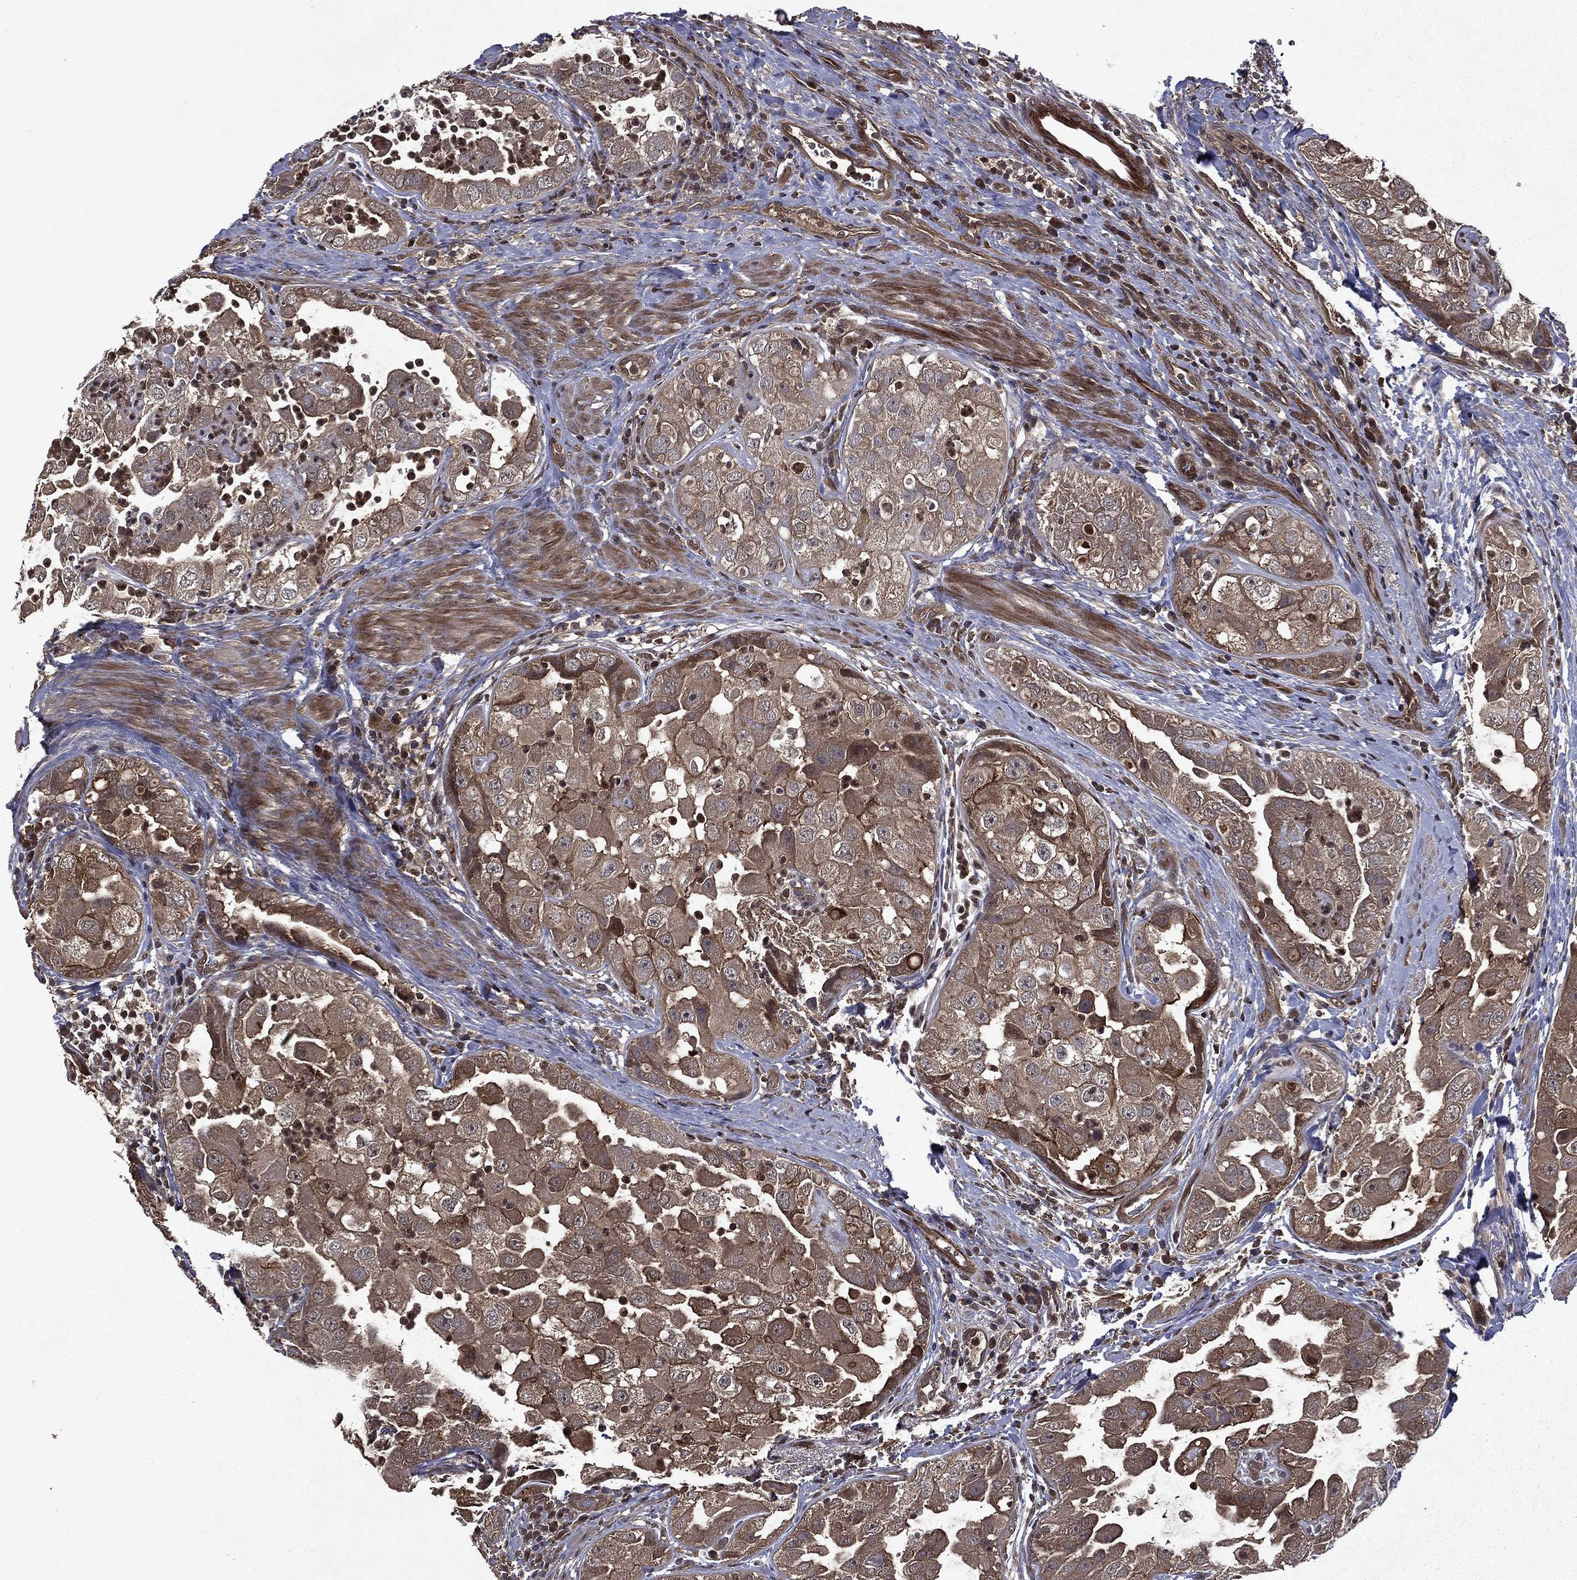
{"staining": {"intensity": "moderate", "quantity": "<25%", "location": "cytoplasmic/membranous"}, "tissue": "urothelial cancer", "cell_type": "Tumor cells", "image_type": "cancer", "snomed": [{"axis": "morphology", "description": "Urothelial carcinoma, High grade"}, {"axis": "topography", "description": "Urinary bladder"}], "caption": "A micrograph of urothelial cancer stained for a protein demonstrates moderate cytoplasmic/membranous brown staining in tumor cells.", "gene": "FGD1", "patient": {"sex": "female", "age": 41}}